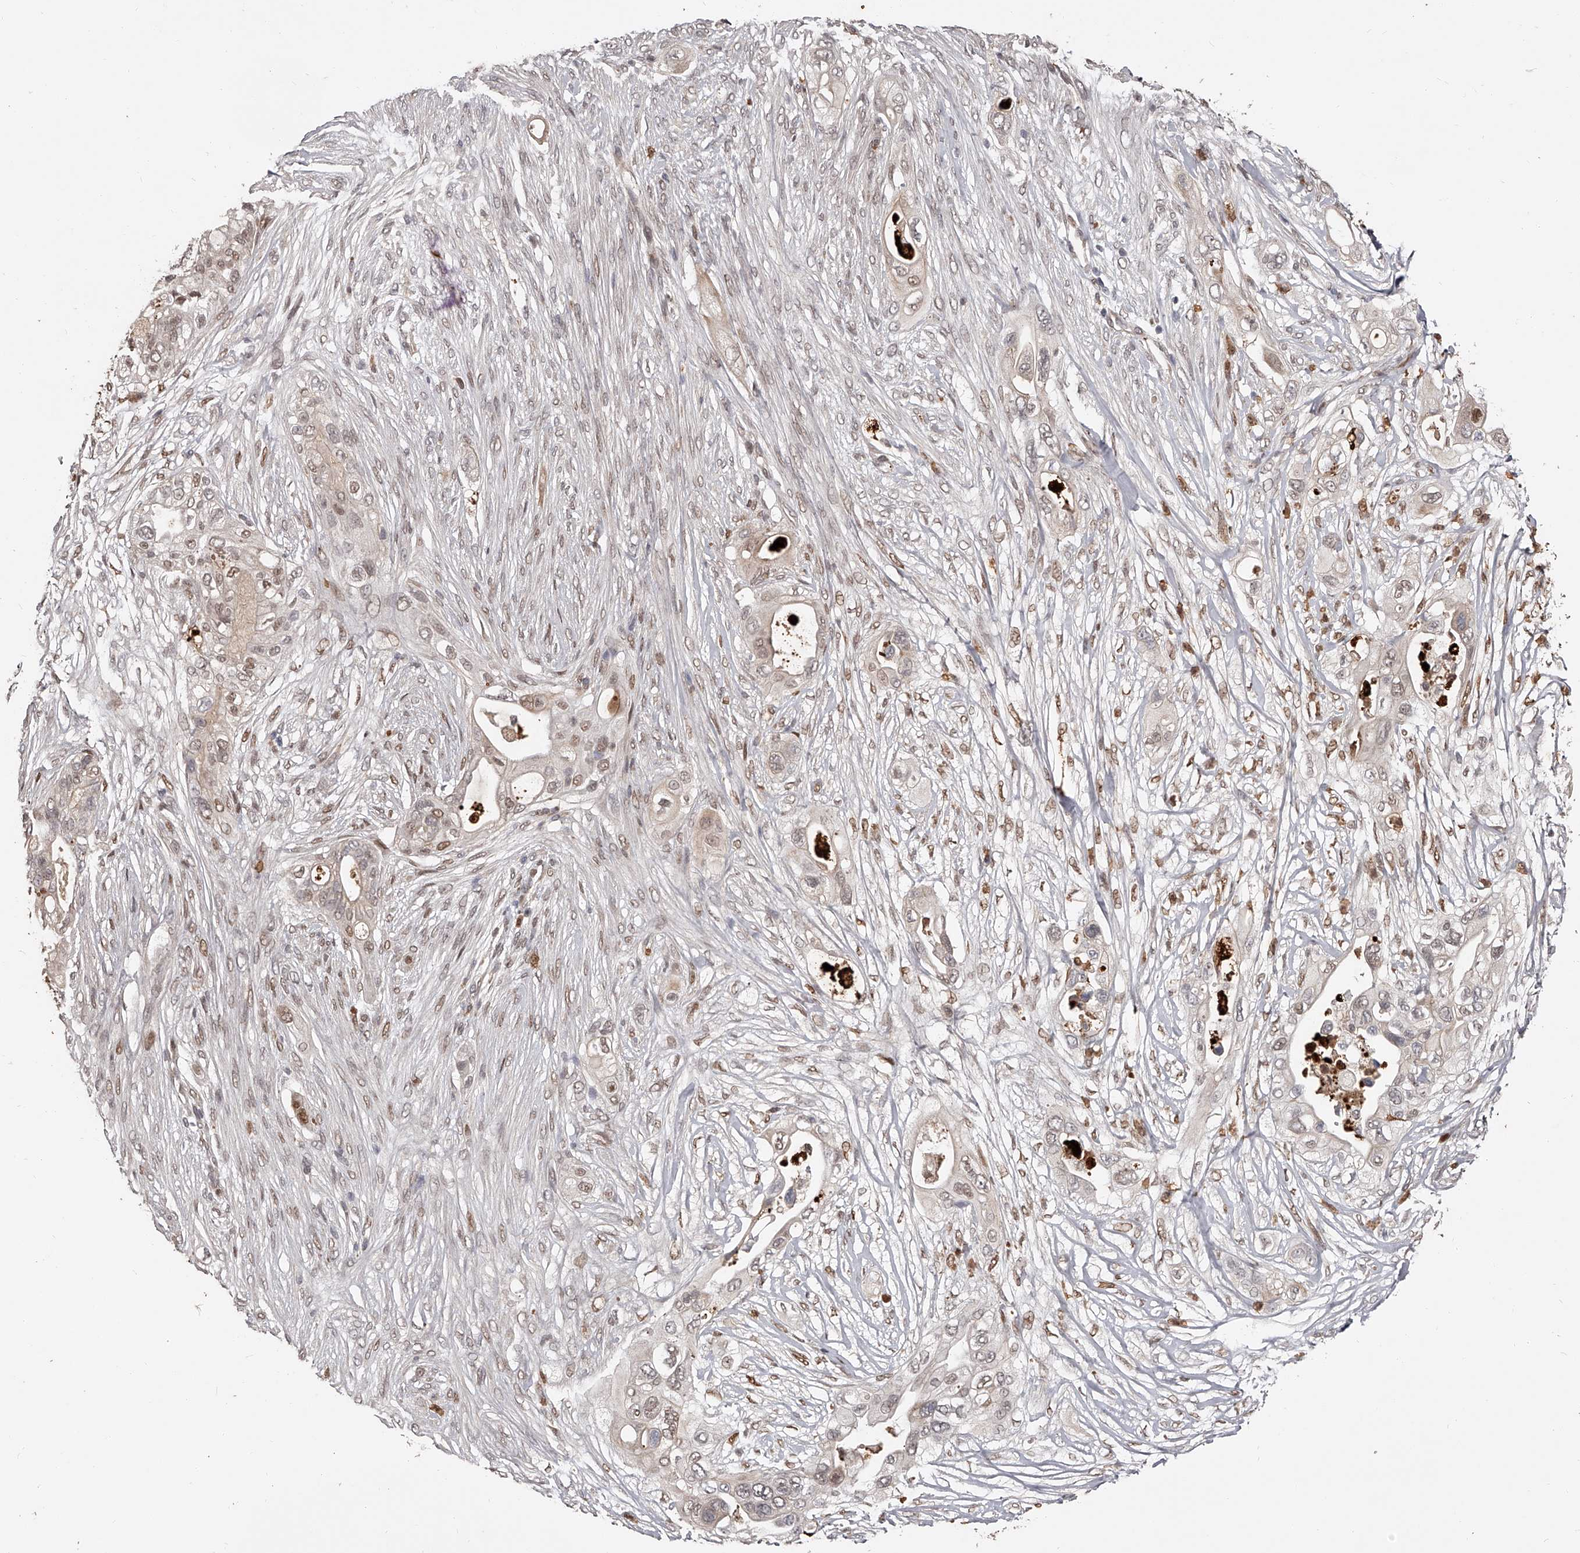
{"staining": {"intensity": "moderate", "quantity": "<25%", "location": "nuclear"}, "tissue": "pancreatic cancer", "cell_type": "Tumor cells", "image_type": "cancer", "snomed": [{"axis": "morphology", "description": "Adenocarcinoma, NOS"}, {"axis": "topography", "description": "Pancreas"}], "caption": "Approximately <25% of tumor cells in human pancreatic adenocarcinoma demonstrate moderate nuclear protein expression as visualized by brown immunohistochemical staining.", "gene": "URGCP", "patient": {"sex": "male", "age": 53}}